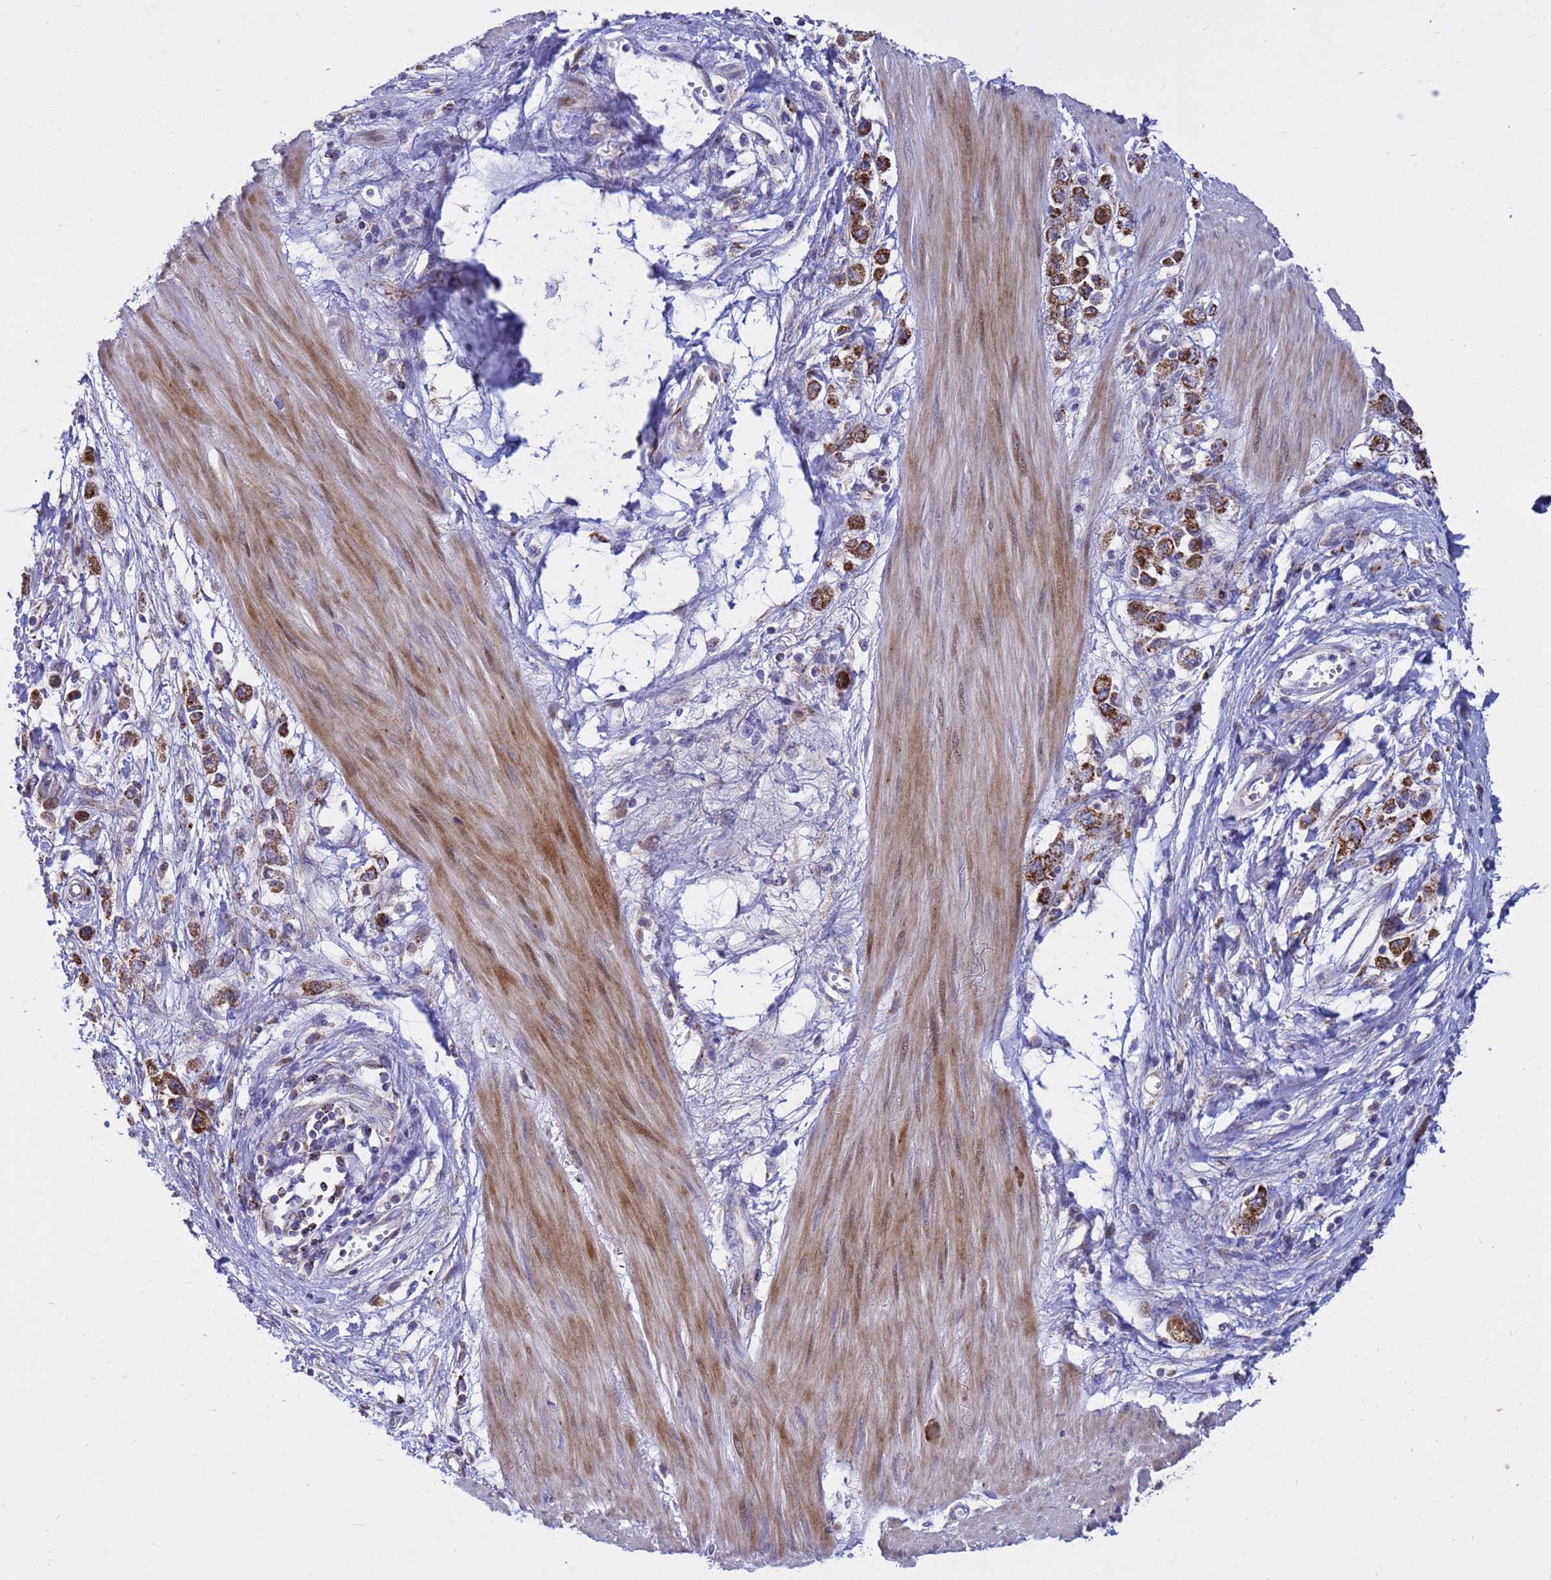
{"staining": {"intensity": "strong", "quantity": ">75%", "location": "cytoplasmic/membranous"}, "tissue": "stomach cancer", "cell_type": "Tumor cells", "image_type": "cancer", "snomed": [{"axis": "morphology", "description": "Adenocarcinoma, NOS"}, {"axis": "topography", "description": "Stomach"}], "caption": "The histopathology image shows a brown stain indicating the presence of a protein in the cytoplasmic/membranous of tumor cells in stomach cancer.", "gene": "TUBGCP3", "patient": {"sex": "female", "age": 76}}